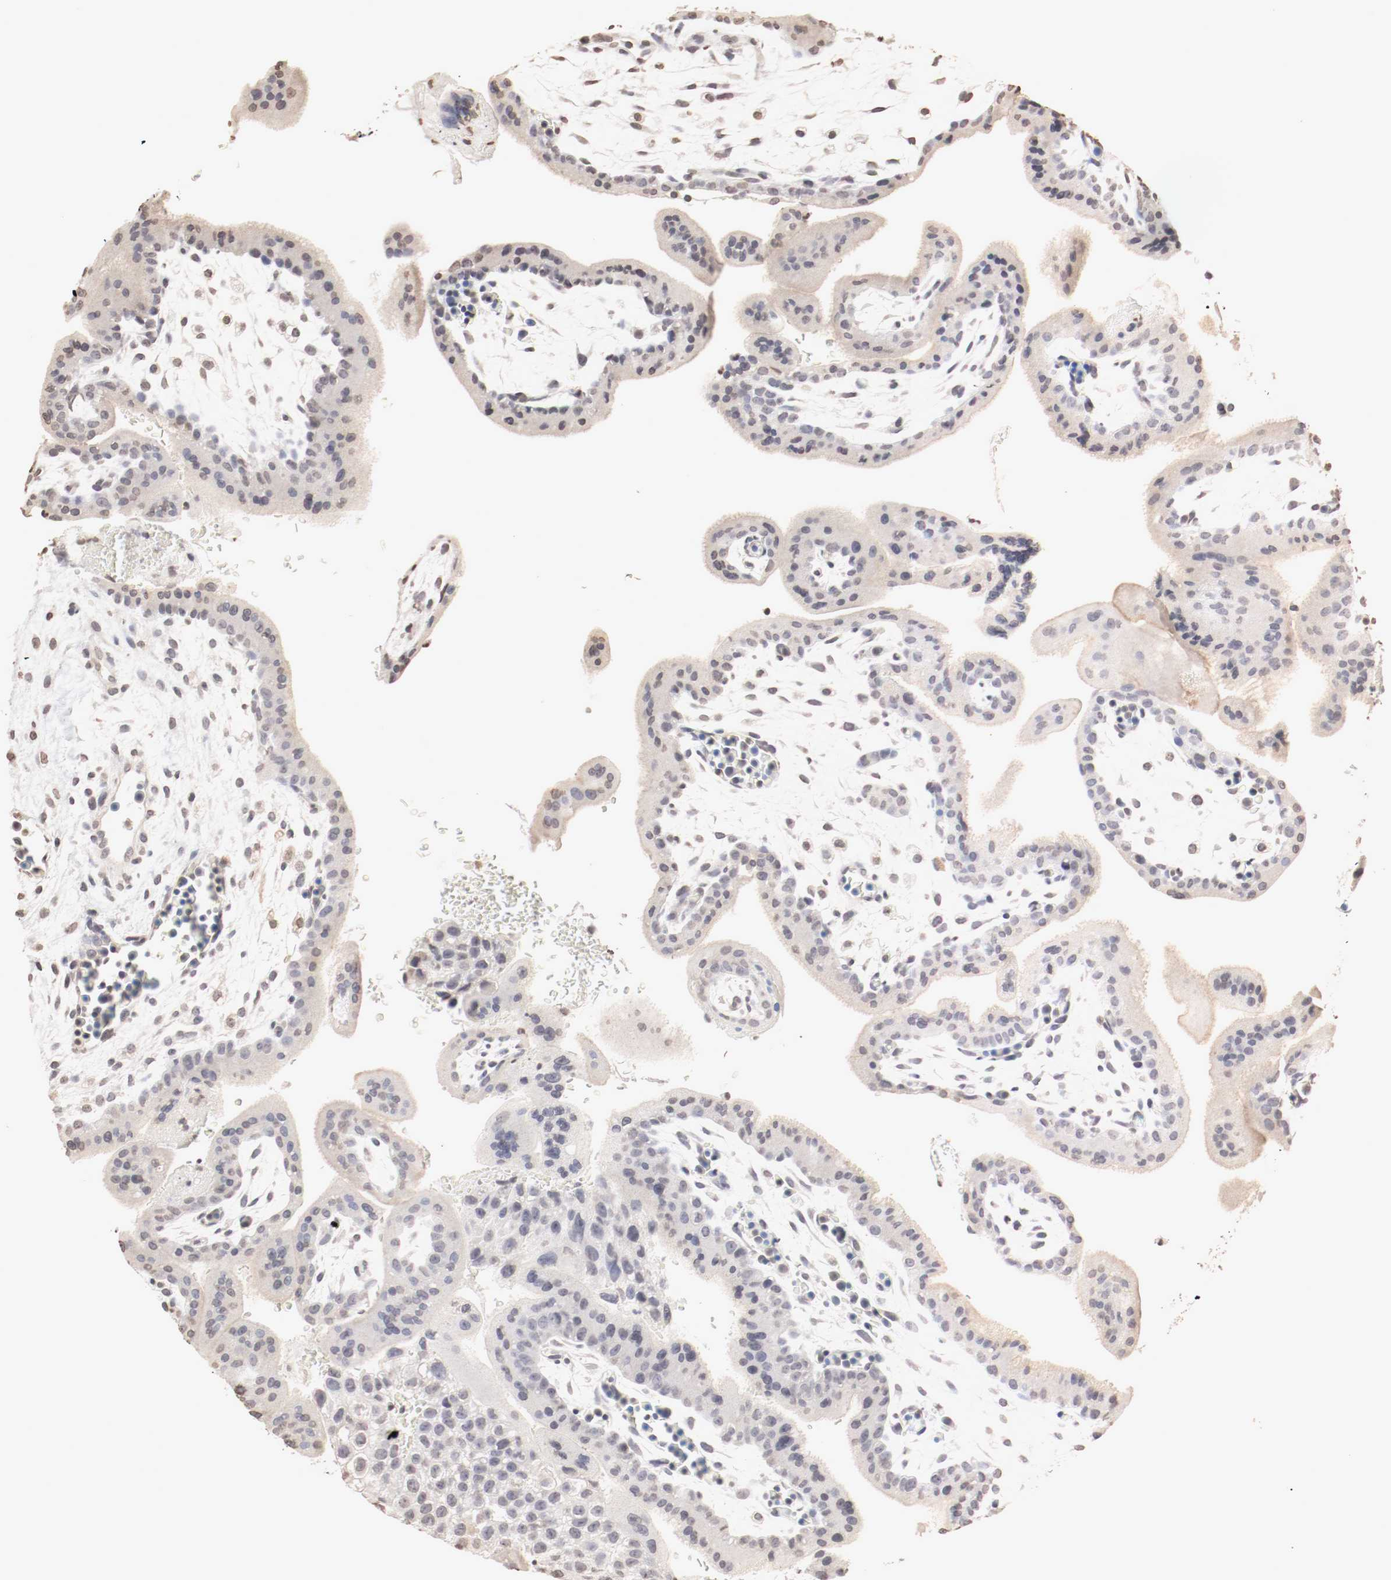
{"staining": {"intensity": "negative", "quantity": "none", "location": "none"}, "tissue": "placenta", "cell_type": "Decidual cells", "image_type": "normal", "snomed": [{"axis": "morphology", "description": "Normal tissue, NOS"}, {"axis": "topography", "description": "Placenta"}], "caption": "IHC image of unremarkable placenta: human placenta stained with DAB exhibits no significant protein staining in decidual cells. (IHC, brightfield microscopy, high magnification).", "gene": "WASL", "patient": {"sex": "female", "age": 35}}